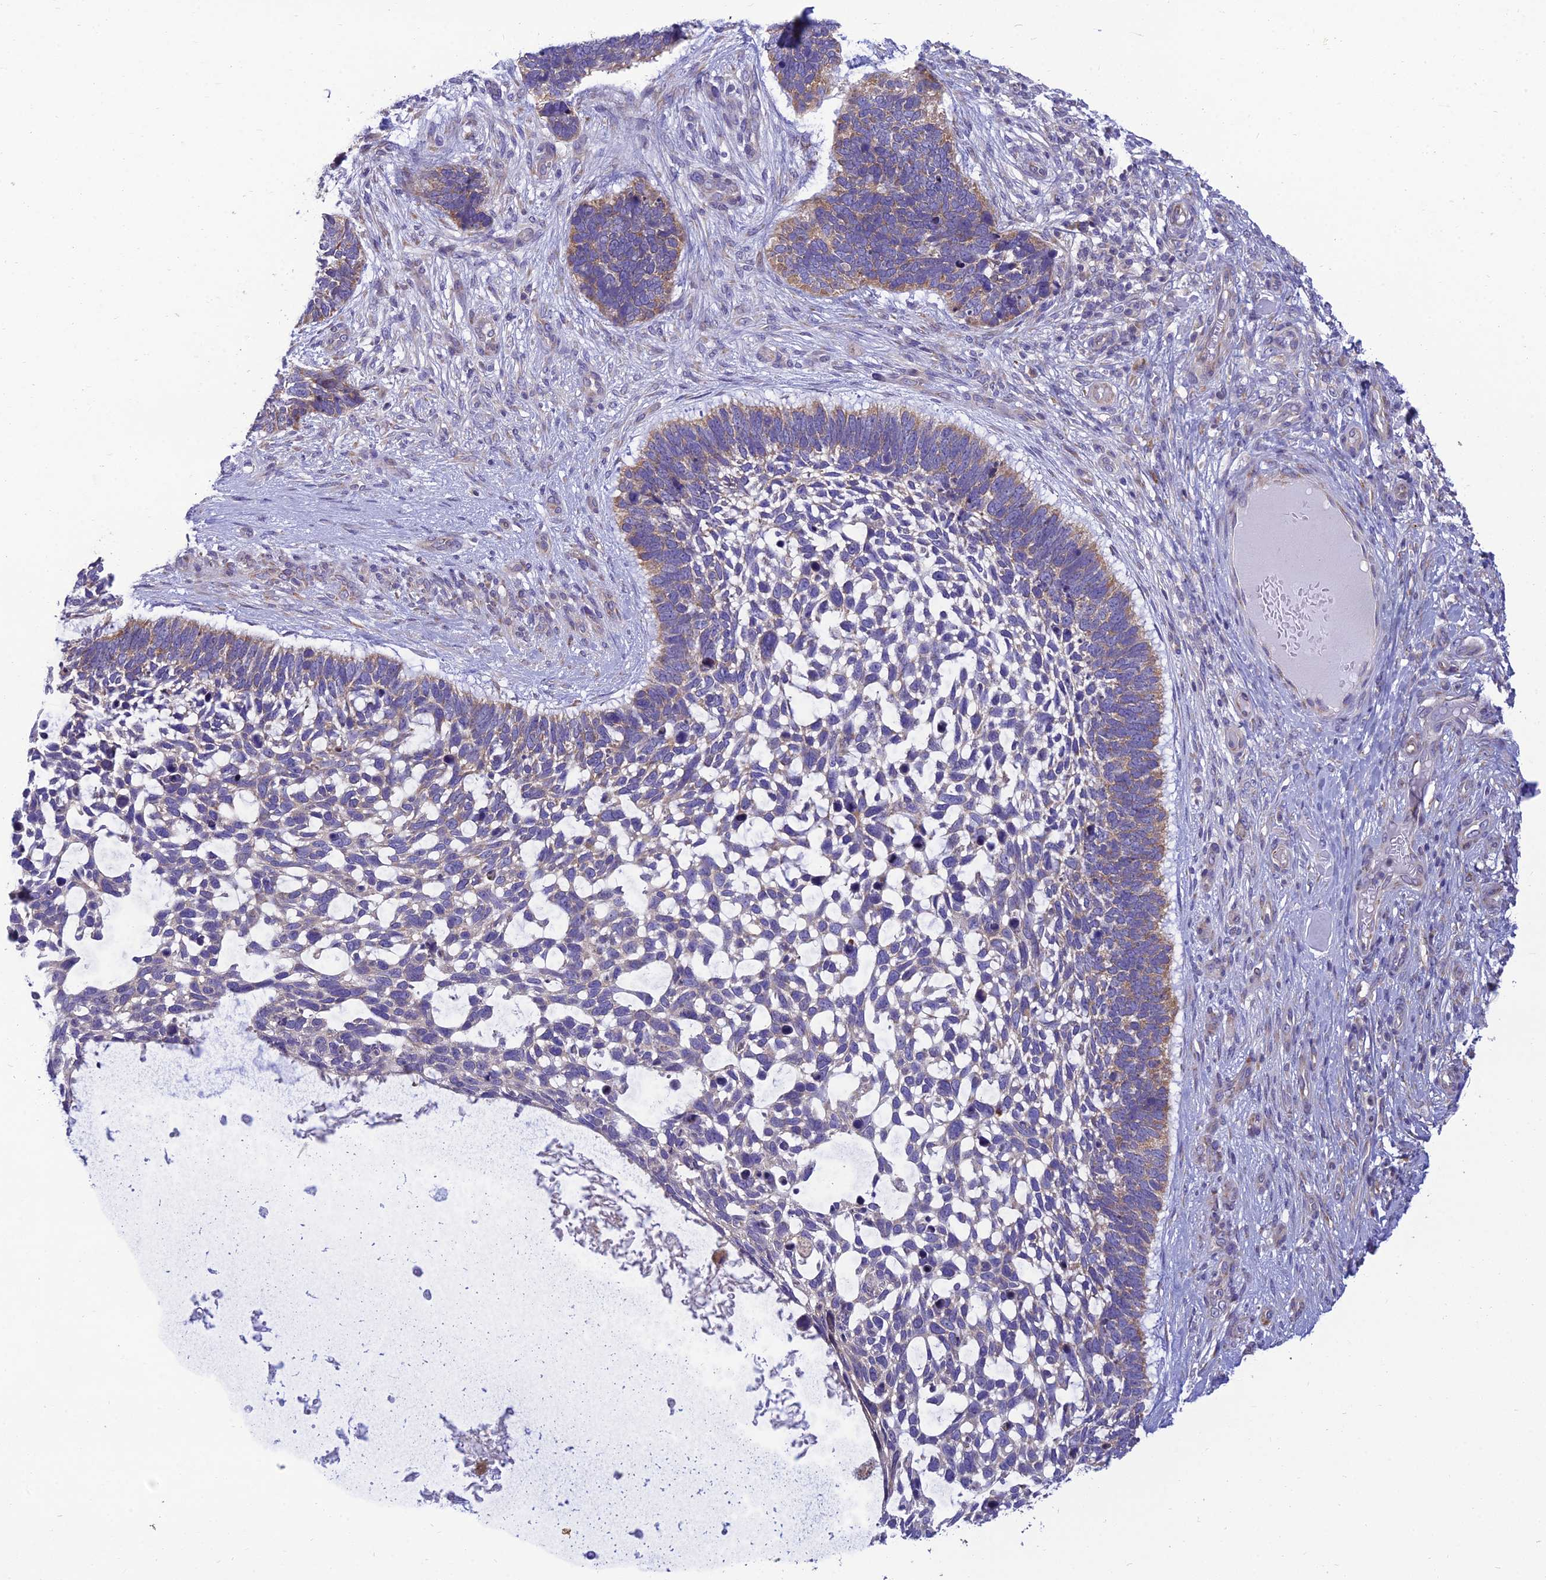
{"staining": {"intensity": "weak", "quantity": "25%-75%", "location": "cytoplasmic/membranous"}, "tissue": "skin cancer", "cell_type": "Tumor cells", "image_type": "cancer", "snomed": [{"axis": "morphology", "description": "Basal cell carcinoma"}, {"axis": "topography", "description": "Skin"}], "caption": "Weak cytoplasmic/membranous staining is present in about 25%-75% of tumor cells in skin cancer.", "gene": "CLCN7", "patient": {"sex": "male", "age": 88}}